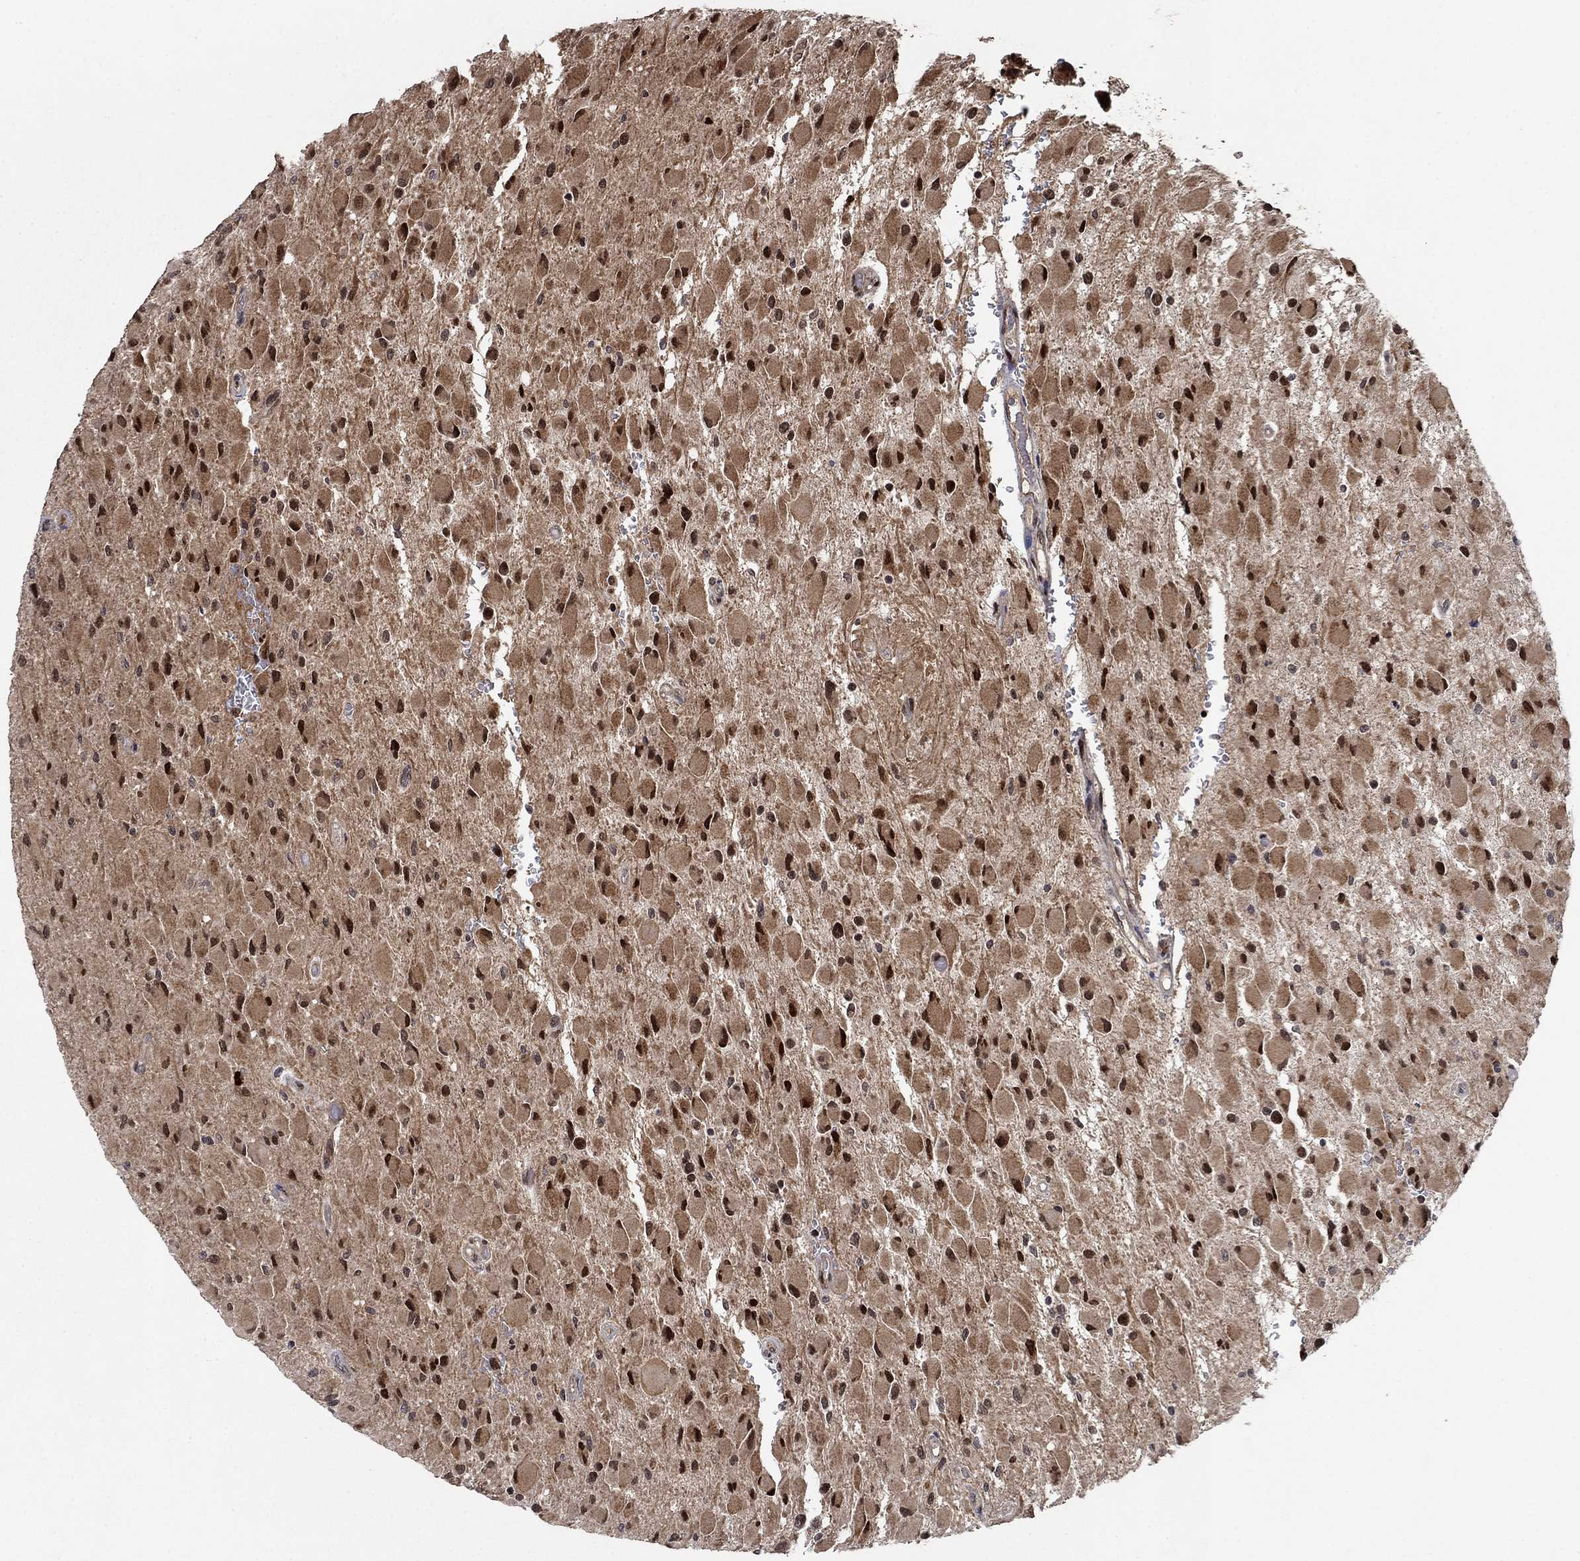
{"staining": {"intensity": "strong", "quantity": "25%-75%", "location": "nuclear"}, "tissue": "glioma", "cell_type": "Tumor cells", "image_type": "cancer", "snomed": [{"axis": "morphology", "description": "Glioma, malignant, High grade"}, {"axis": "topography", "description": "Cerebral cortex"}], "caption": "Immunohistochemistry (DAB) staining of glioma shows strong nuclear protein expression in approximately 25%-75% of tumor cells.", "gene": "PRICKLE4", "patient": {"sex": "female", "age": 36}}